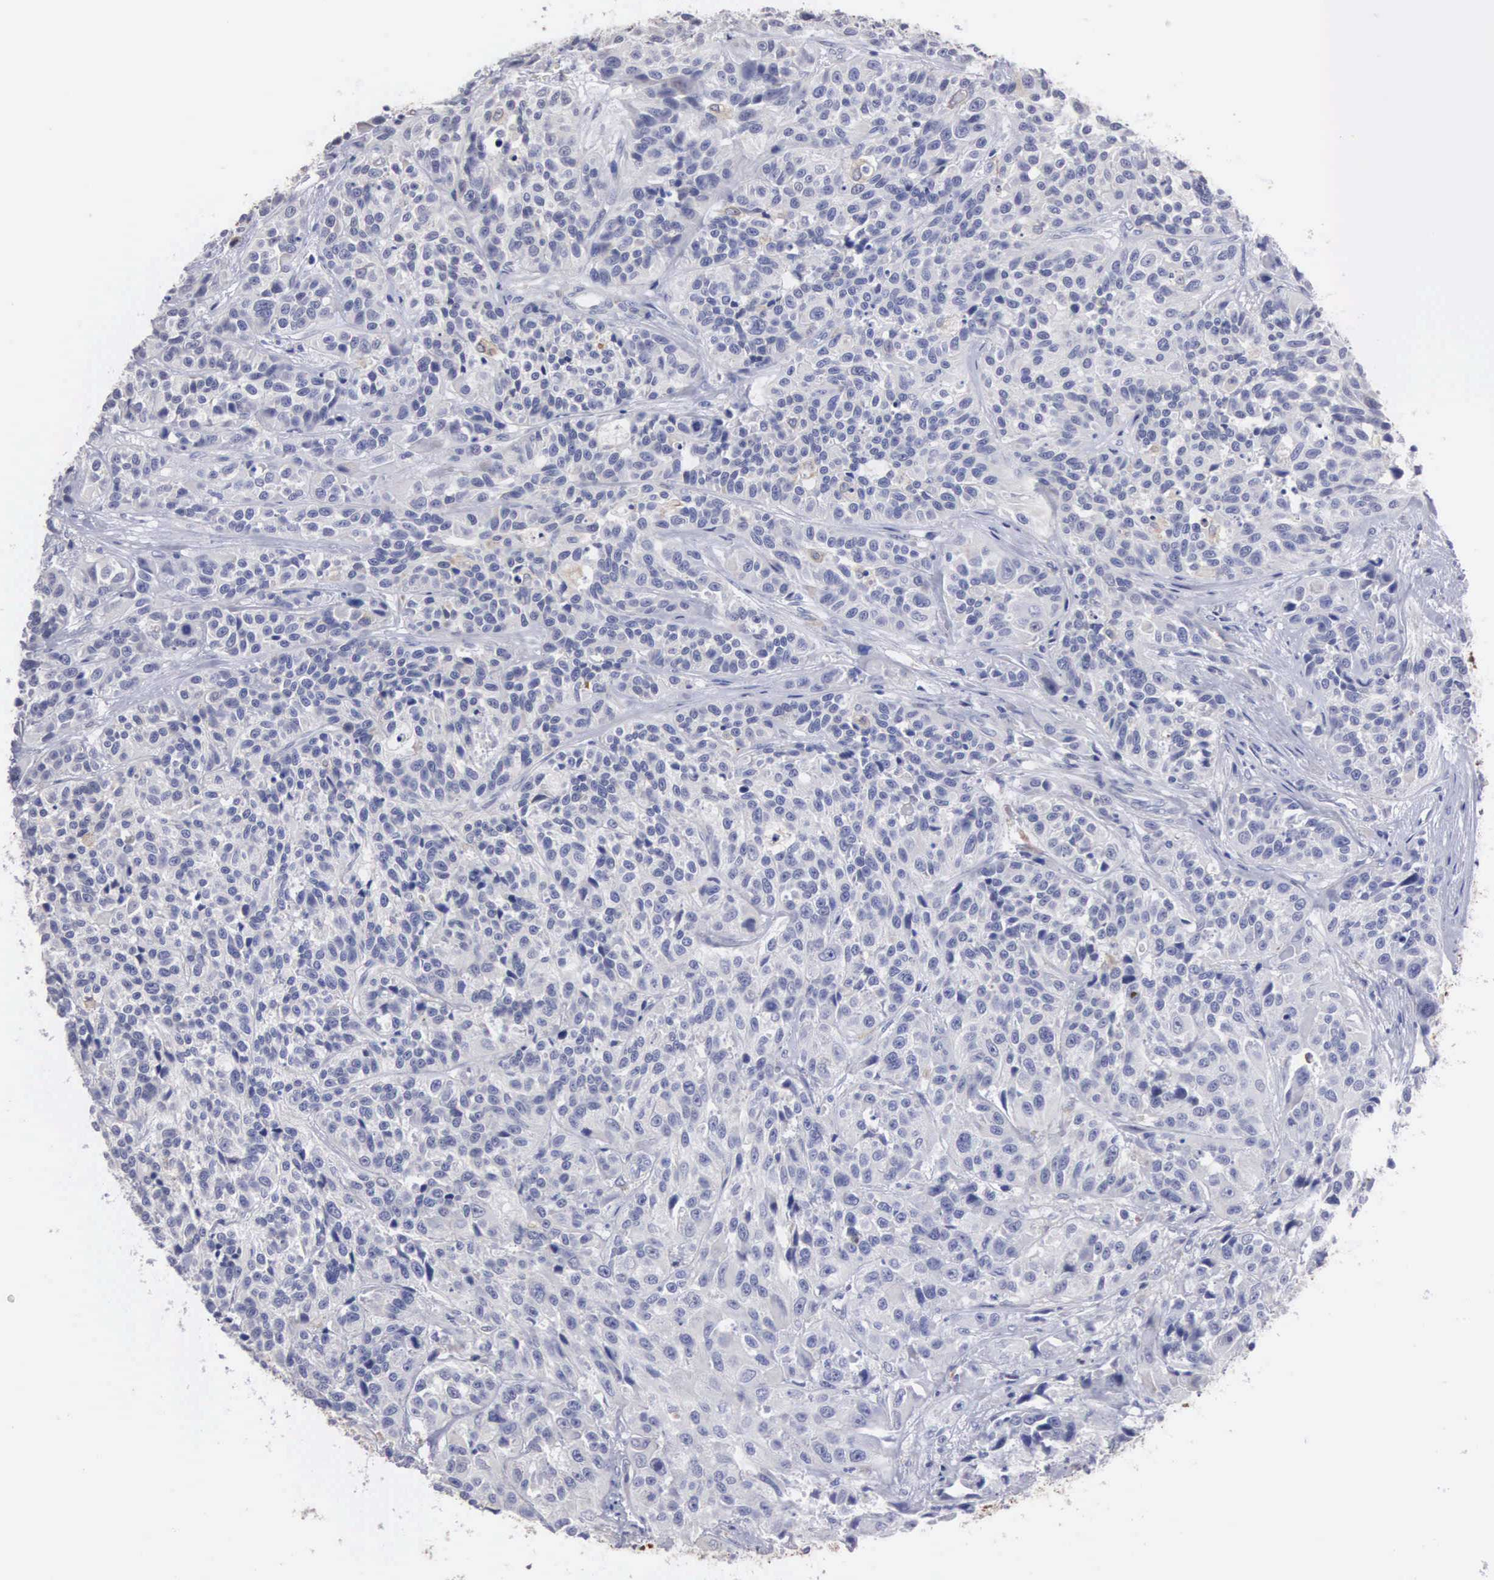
{"staining": {"intensity": "negative", "quantity": "none", "location": "none"}, "tissue": "urothelial cancer", "cell_type": "Tumor cells", "image_type": "cancer", "snomed": [{"axis": "morphology", "description": "Urothelial carcinoma, High grade"}, {"axis": "topography", "description": "Urinary bladder"}], "caption": "Tumor cells show no significant positivity in high-grade urothelial carcinoma.", "gene": "LIN52", "patient": {"sex": "female", "age": 81}}